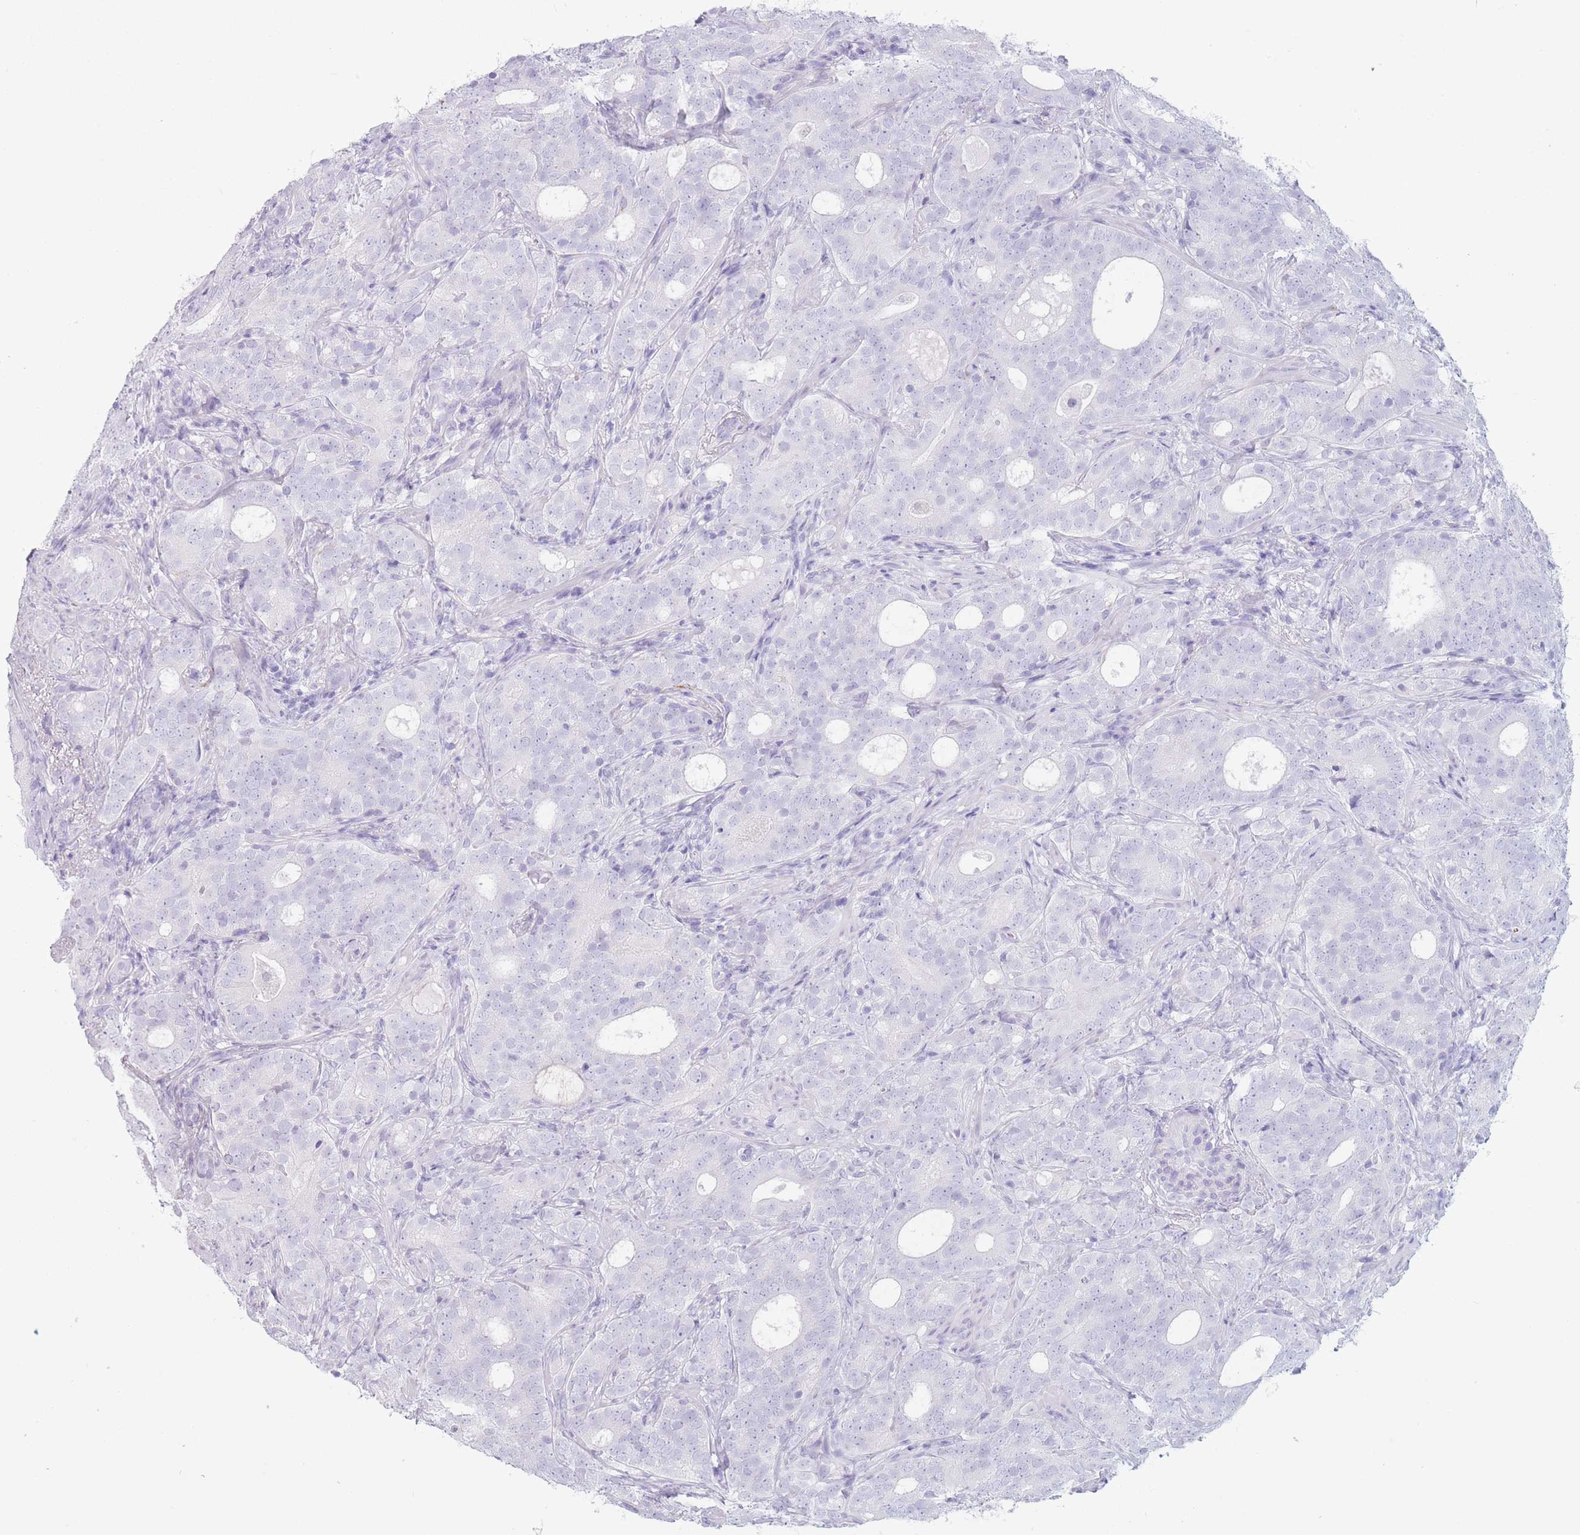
{"staining": {"intensity": "negative", "quantity": "none", "location": "none"}, "tissue": "prostate cancer", "cell_type": "Tumor cells", "image_type": "cancer", "snomed": [{"axis": "morphology", "description": "Adenocarcinoma, High grade"}, {"axis": "topography", "description": "Prostate"}], "caption": "There is no significant positivity in tumor cells of prostate high-grade adenocarcinoma.", "gene": "GPR12", "patient": {"sex": "male", "age": 64}}